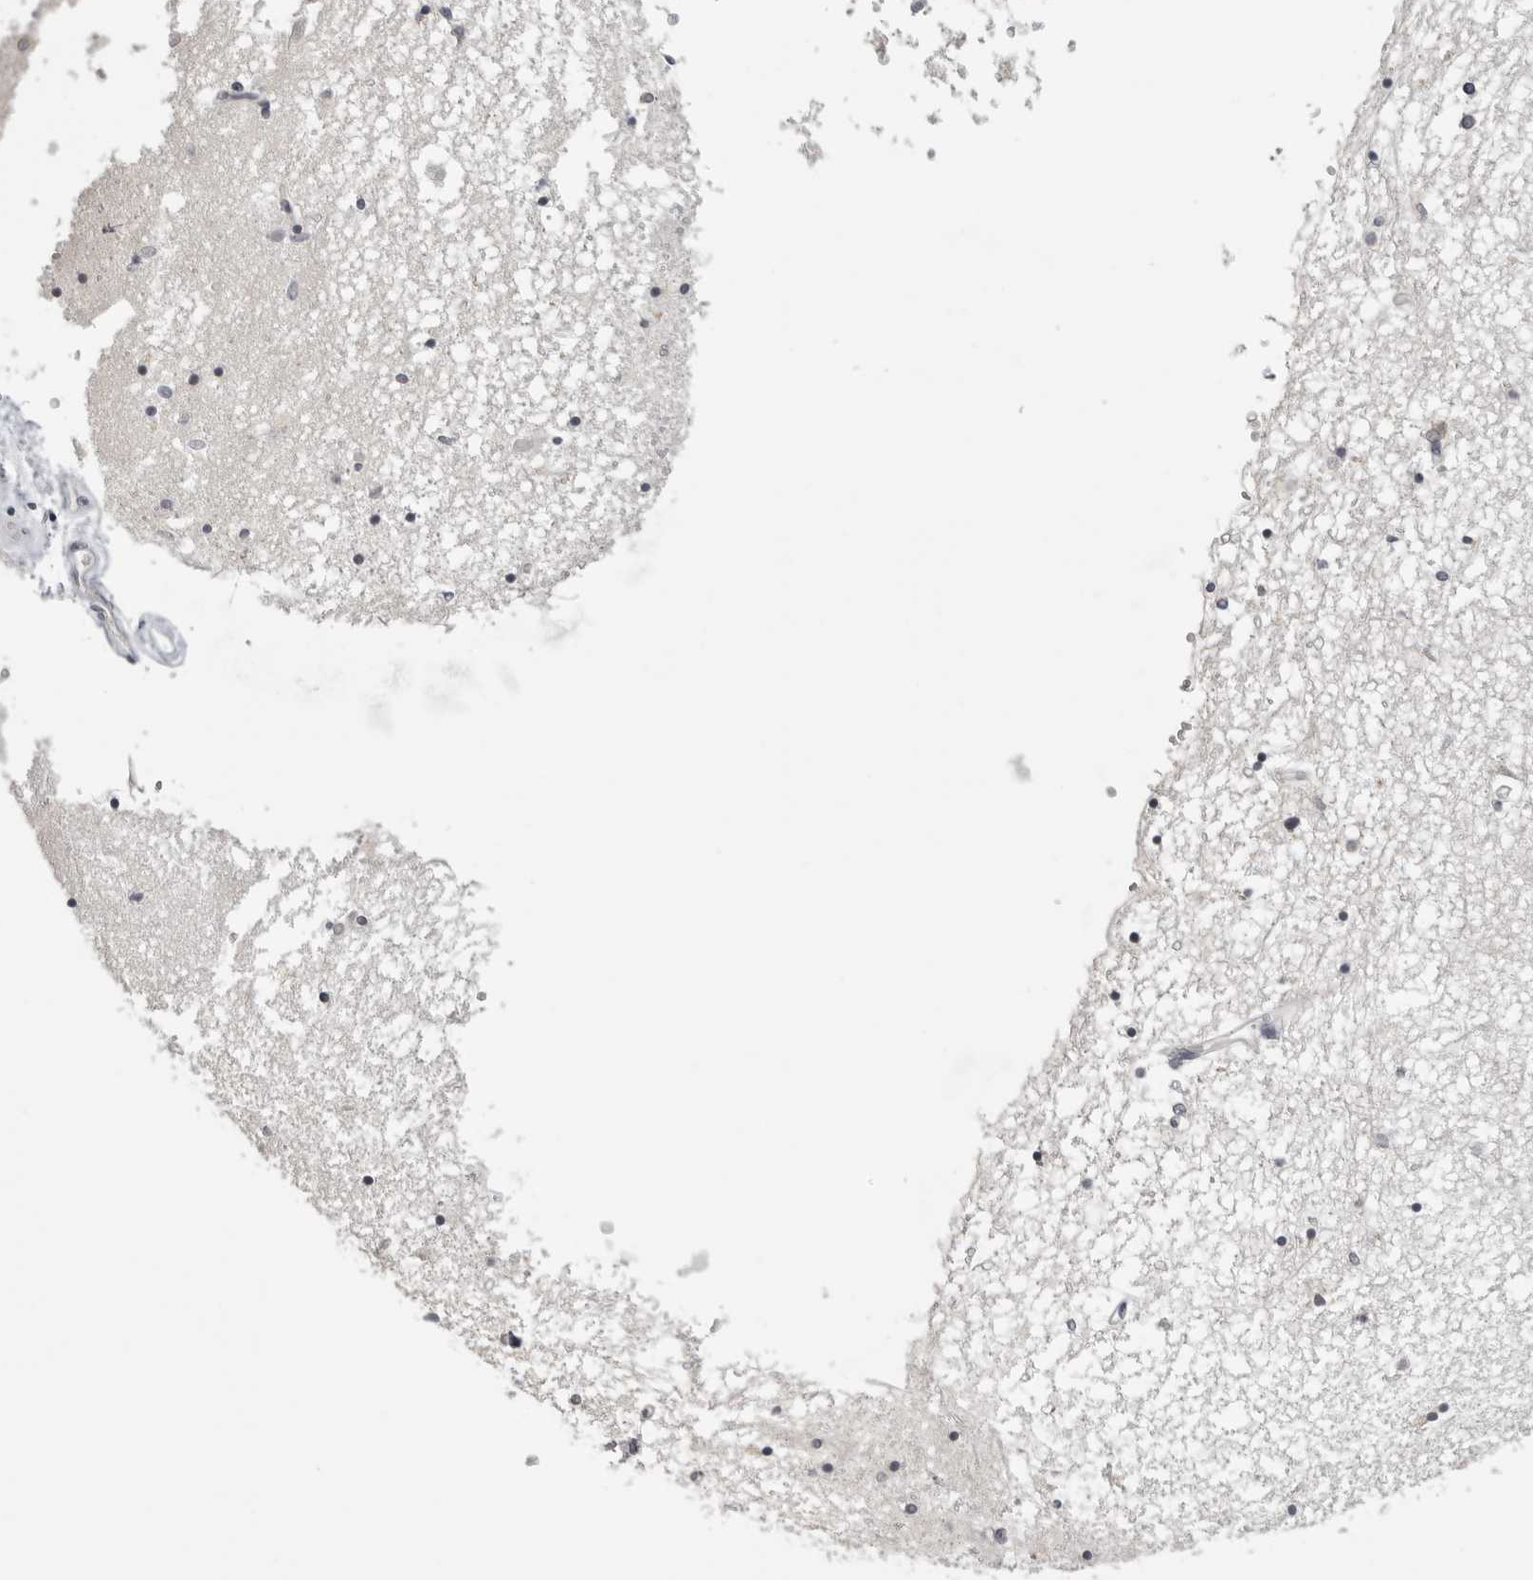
{"staining": {"intensity": "negative", "quantity": "none", "location": "none"}, "tissue": "hippocampus", "cell_type": "Glial cells", "image_type": "normal", "snomed": [{"axis": "morphology", "description": "Normal tissue, NOS"}, {"axis": "topography", "description": "Hippocampus"}], "caption": "Immunohistochemistry of normal human hippocampus demonstrates no positivity in glial cells. (Brightfield microscopy of DAB immunohistochemistry at high magnification).", "gene": "GPN2", "patient": {"sex": "male", "age": 70}}